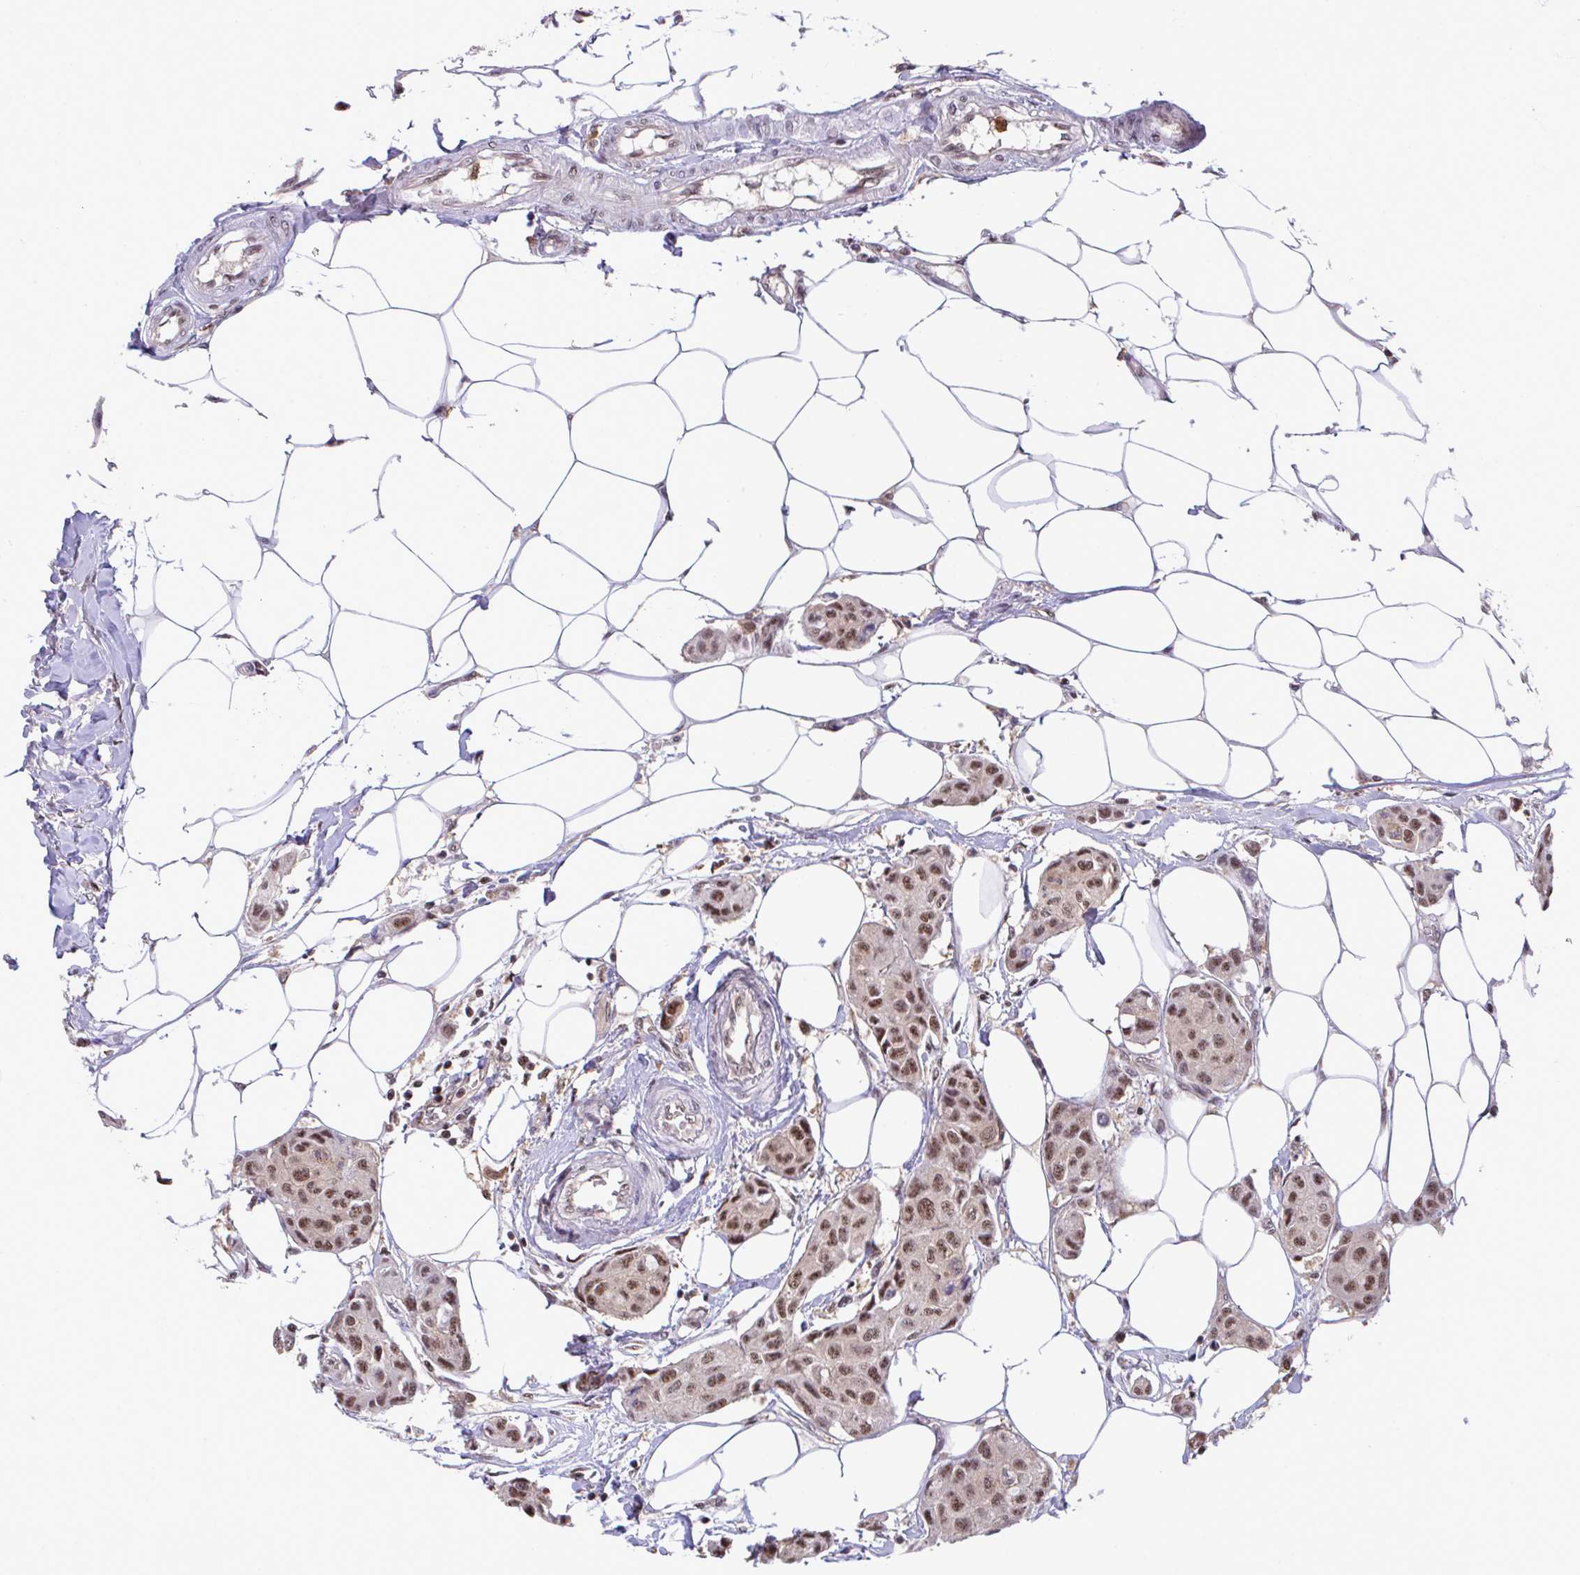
{"staining": {"intensity": "moderate", "quantity": ">75%", "location": "nuclear"}, "tissue": "breast cancer", "cell_type": "Tumor cells", "image_type": "cancer", "snomed": [{"axis": "morphology", "description": "Duct carcinoma"}, {"axis": "topography", "description": "Breast"}, {"axis": "topography", "description": "Lymph node"}], "caption": "IHC histopathology image of human breast cancer (invasive ductal carcinoma) stained for a protein (brown), which demonstrates medium levels of moderate nuclear expression in approximately >75% of tumor cells.", "gene": "OR6K3", "patient": {"sex": "female", "age": 80}}